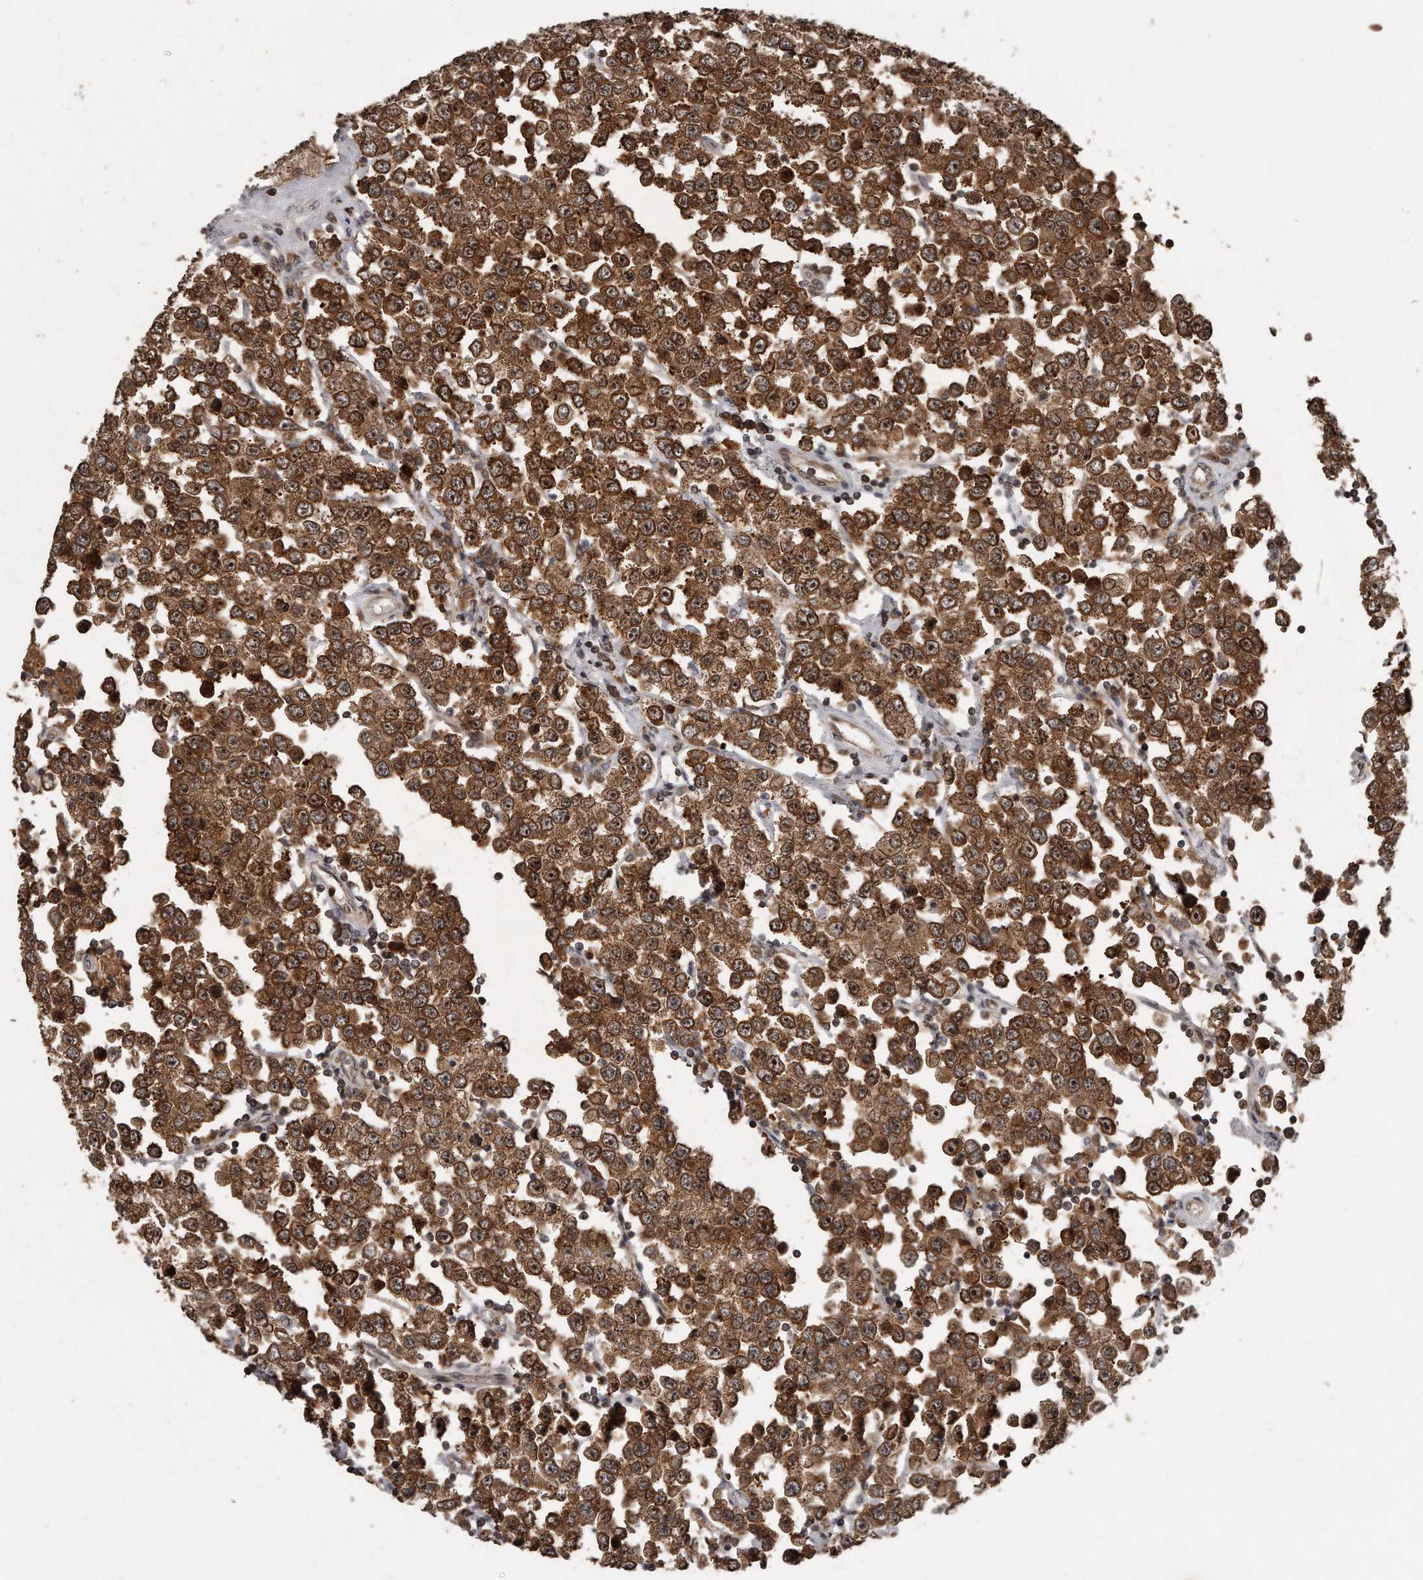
{"staining": {"intensity": "strong", "quantity": ">75%", "location": "cytoplasmic/membranous,nuclear"}, "tissue": "testis cancer", "cell_type": "Tumor cells", "image_type": "cancer", "snomed": [{"axis": "morphology", "description": "Seminoma, NOS"}, {"axis": "topography", "description": "Testis"}], "caption": "Human testis seminoma stained with a protein marker shows strong staining in tumor cells.", "gene": "GCH1", "patient": {"sex": "male", "age": 28}}